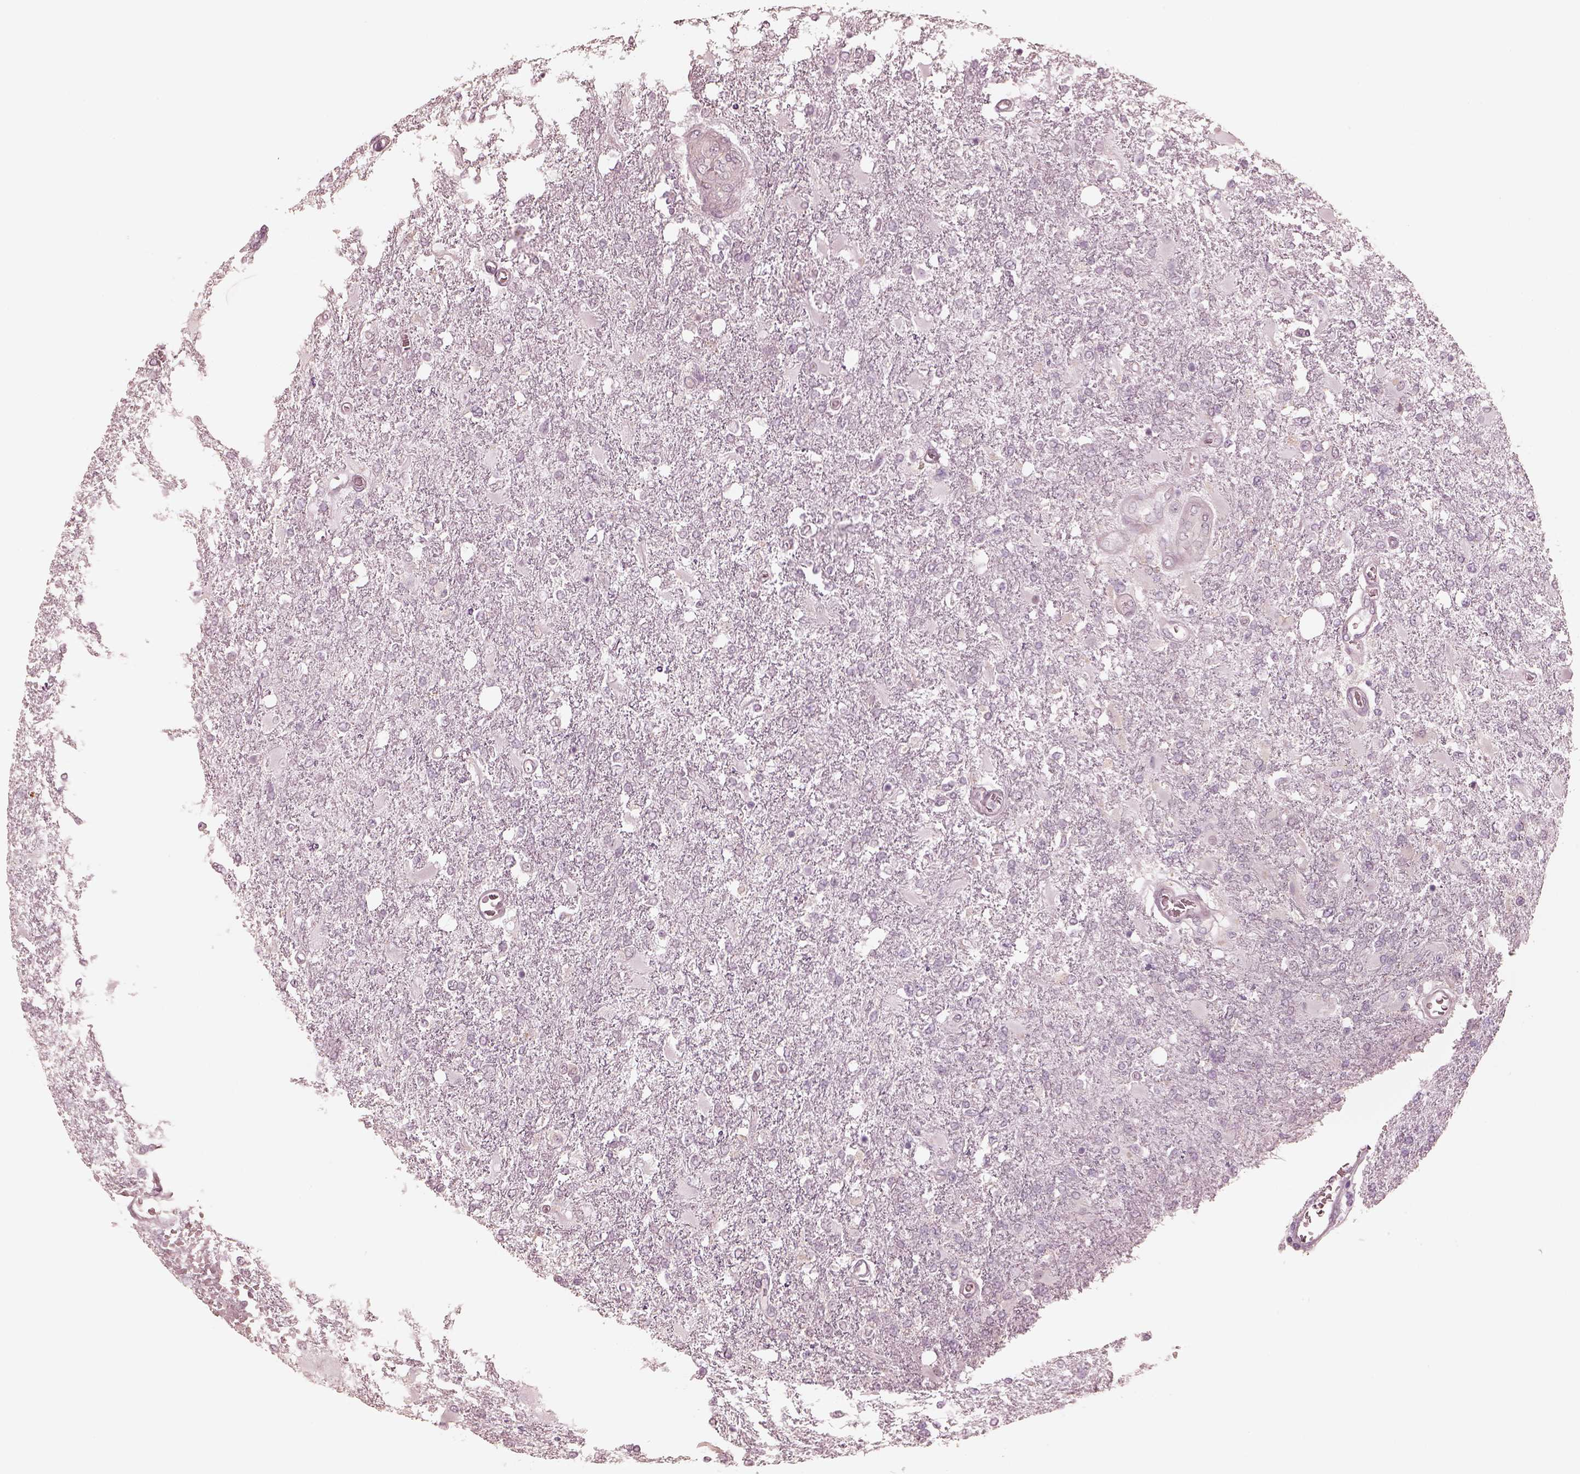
{"staining": {"intensity": "negative", "quantity": "none", "location": "none"}, "tissue": "glioma", "cell_type": "Tumor cells", "image_type": "cancer", "snomed": [{"axis": "morphology", "description": "Glioma, malignant, High grade"}, {"axis": "topography", "description": "Cerebral cortex"}], "caption": "The immunohistochemistry histopathology image has no significant staining in tumor cells of high-grade glioma (malignant) tissue. Brightfield microscopy of immunohistochemistry (IHC) stained with DAB (brown) and hematoxylin (blue), captured at high magnification.", "gene": "RAB3C", "patient": {"sex": "male", "age": 79}}